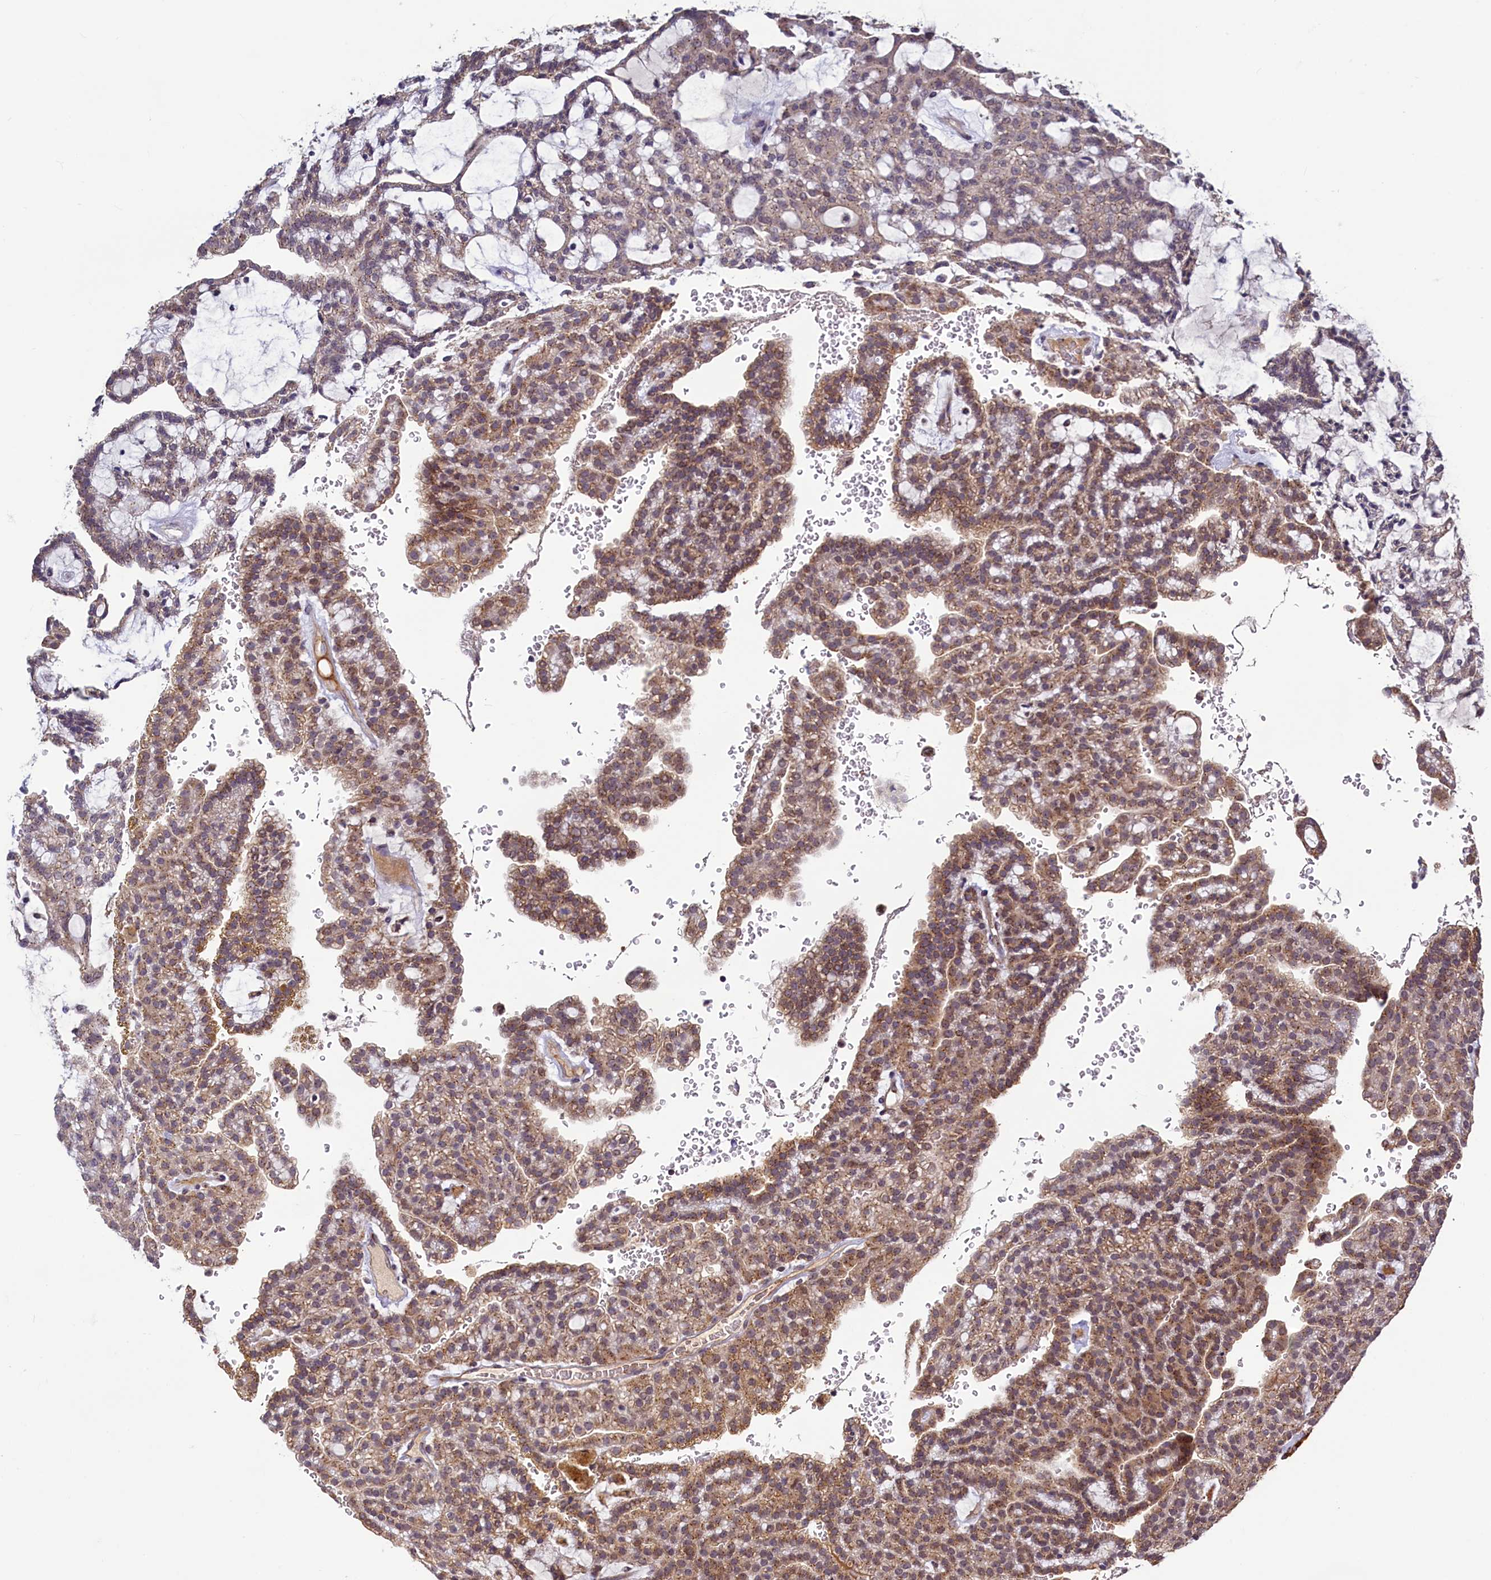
{"staining": {"intensity": "moderate", "quantity": "25%-75%", "location": "cytoplasmic/membranous"}, "tissue": "renal cancer", "cell_type": "Tumor cells", "image_type": "cancer", "snomed": [{"axis": "morphology", "description": "Adenocarcinoma, NOS"}, {"axis": "topography", "description": "Kidney"}], "caption": "This is a histology image of immunohistochemistry staining of renal cancer, which shows moderate positivity in the cytoplasmic/membranous of tumor cells.", "gene": "SEC24C", "patient": {"sex": "male", "age": 63}}